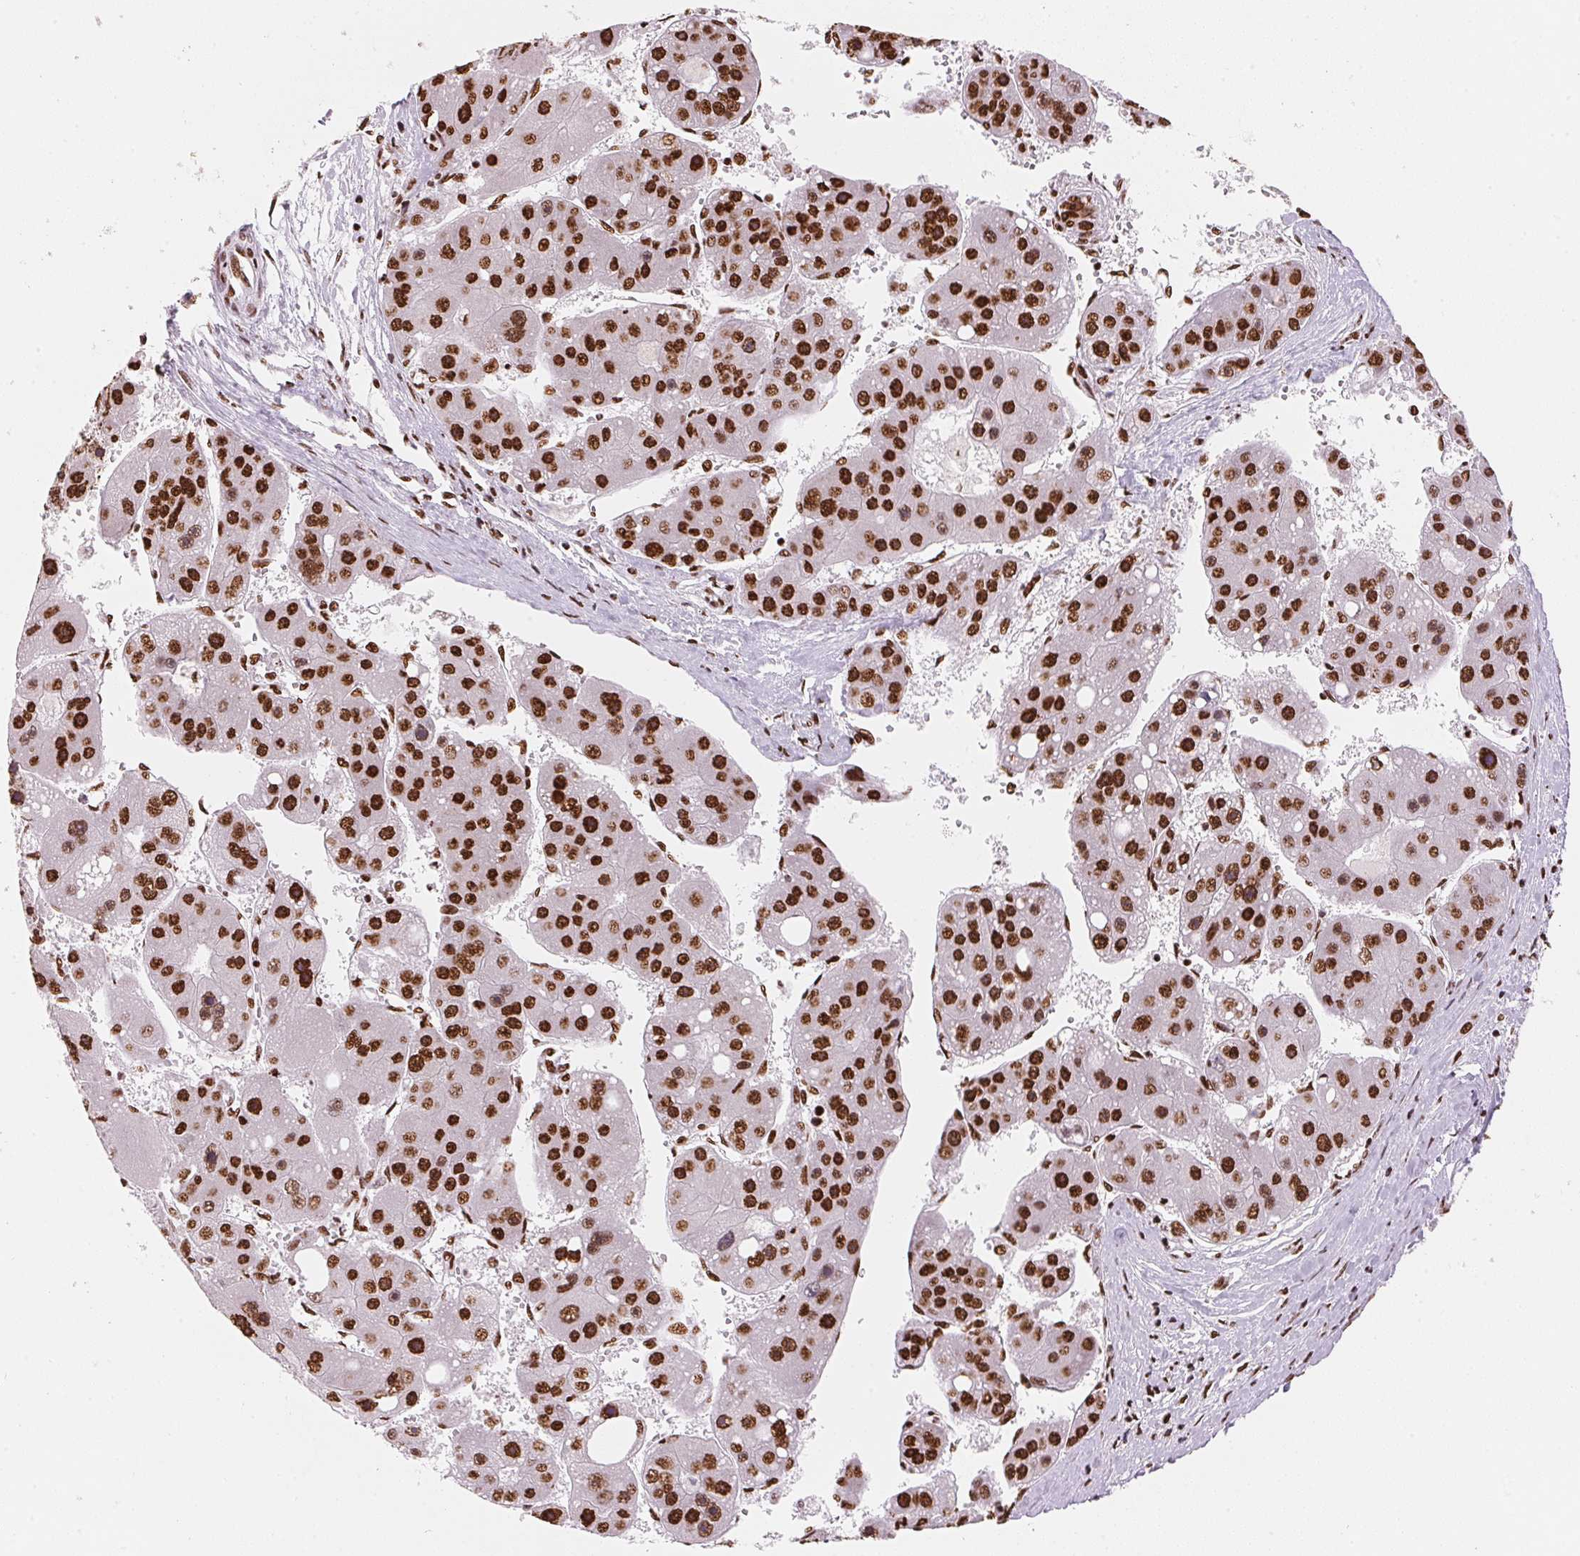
{"staining": {"intensity": "strong", "quantity": ">75%", "location": "nuclear"}, "tissue": "liver cancer", "cell_type": "Tumor cells", "image_type": "cancer", "snomed": [{"axis": "morphology", "description": "Carcinoma, Hepatocellular, NOS"}, {"axis": "topography", "description": "Liver"}], "caption": "This micrograph shows immunohistochemistry staining of human liver cancer, with high strong nuclear positivity in approximately >75% of tumor cells.", "gene": "NXF1", "patient": {"sex": "female", "age": 61}}